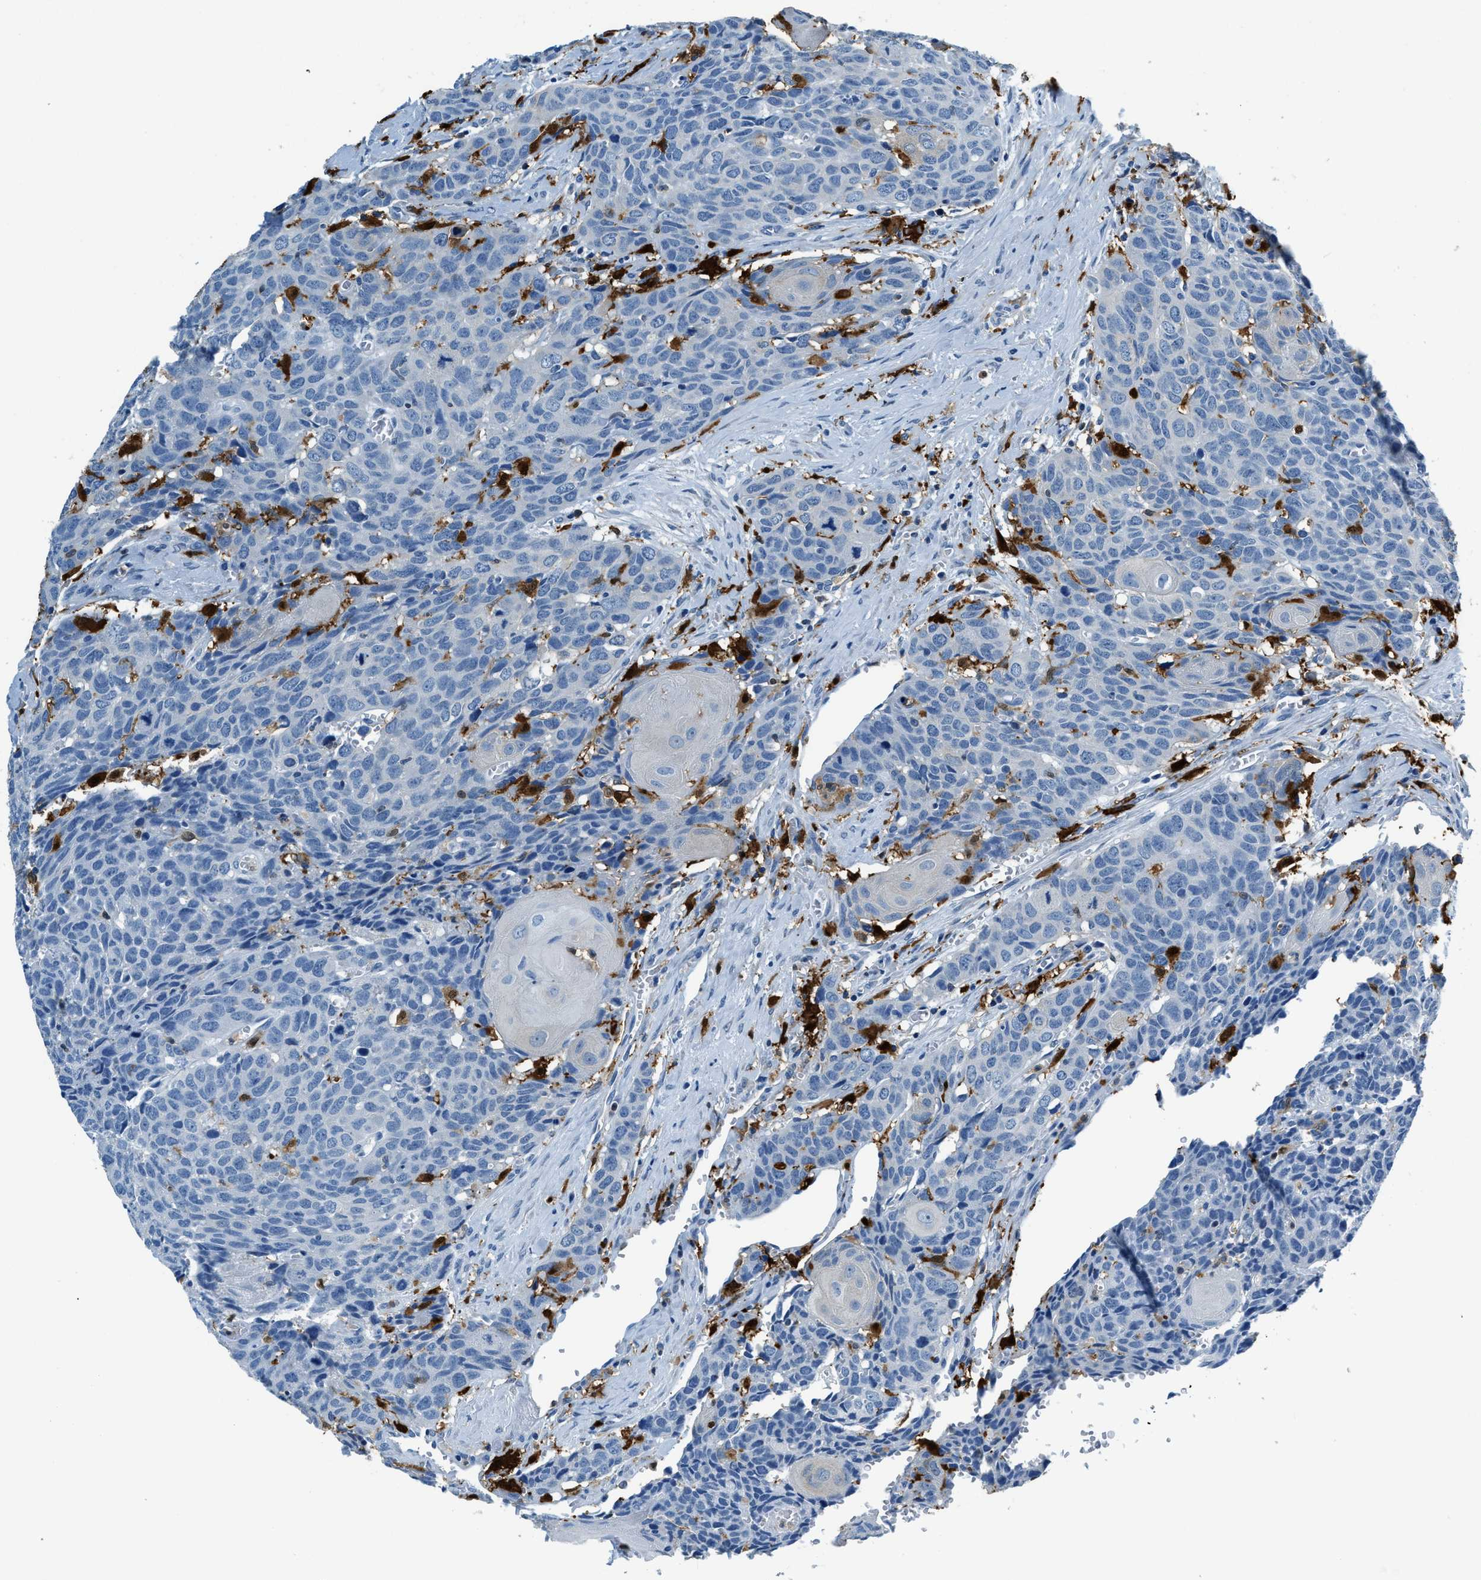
{"staining": {"intensity": "negative", "quantity": "none", "location": "none"}, "tissue": "head and neck cancer", "cell_type": "Tumor cells", "image_type": "cancer", "snomed": [{"axis": "morphology", "description": "Squamous cell carcinoma, NOS"}, {"axis": "topography", "description": "Head-Neck"}], "caption": "Immunohistochemical staining of squamous cell carcinoma (head and neck) demonstrates no significant staining in tumor cells. Nuclei are stained in blue.", "gene": "CAPG", "patient": {"sex": "male", "age": 66}}